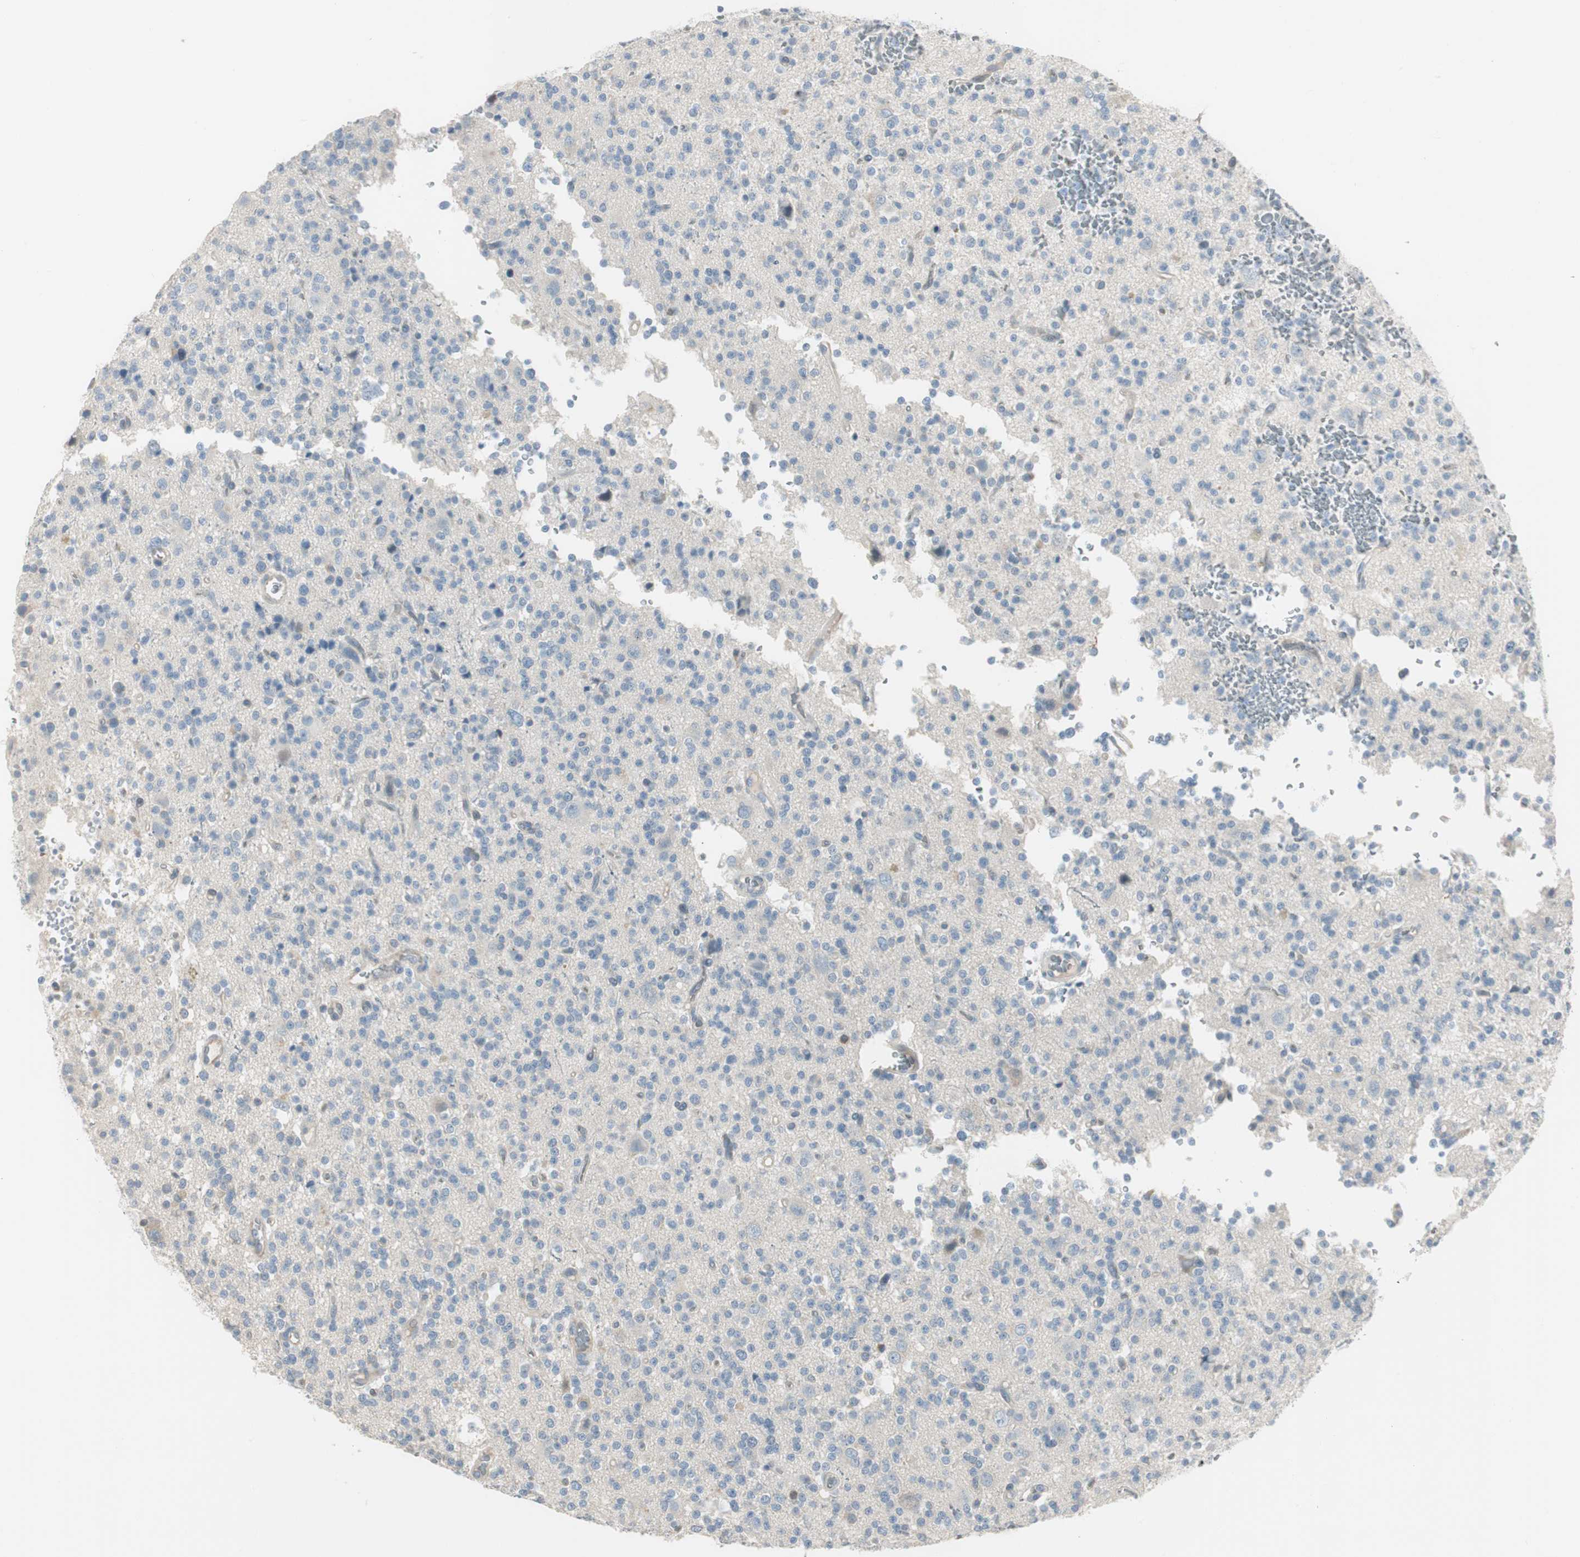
{"staining": {"intensity": "negative", "quantity": "none", "location": "none"}, "tissue": "glioma", "cell_type": "Tumor cells", "image_type": "cancer", "snomed": [{"axis": "morphology", "description": "Glioma, malignant, High grade"}, {"axis": "topography", "description": "Brain"}], "caption": "This histopathology image is of high-grade glioma (malignant) stained with IHC to label a protein in brown with the nuclei are counter-stained blue. There is no expression in tumor cells.", "gene": "SPINK4", "patient": {"sex": "male", "age": 47}}